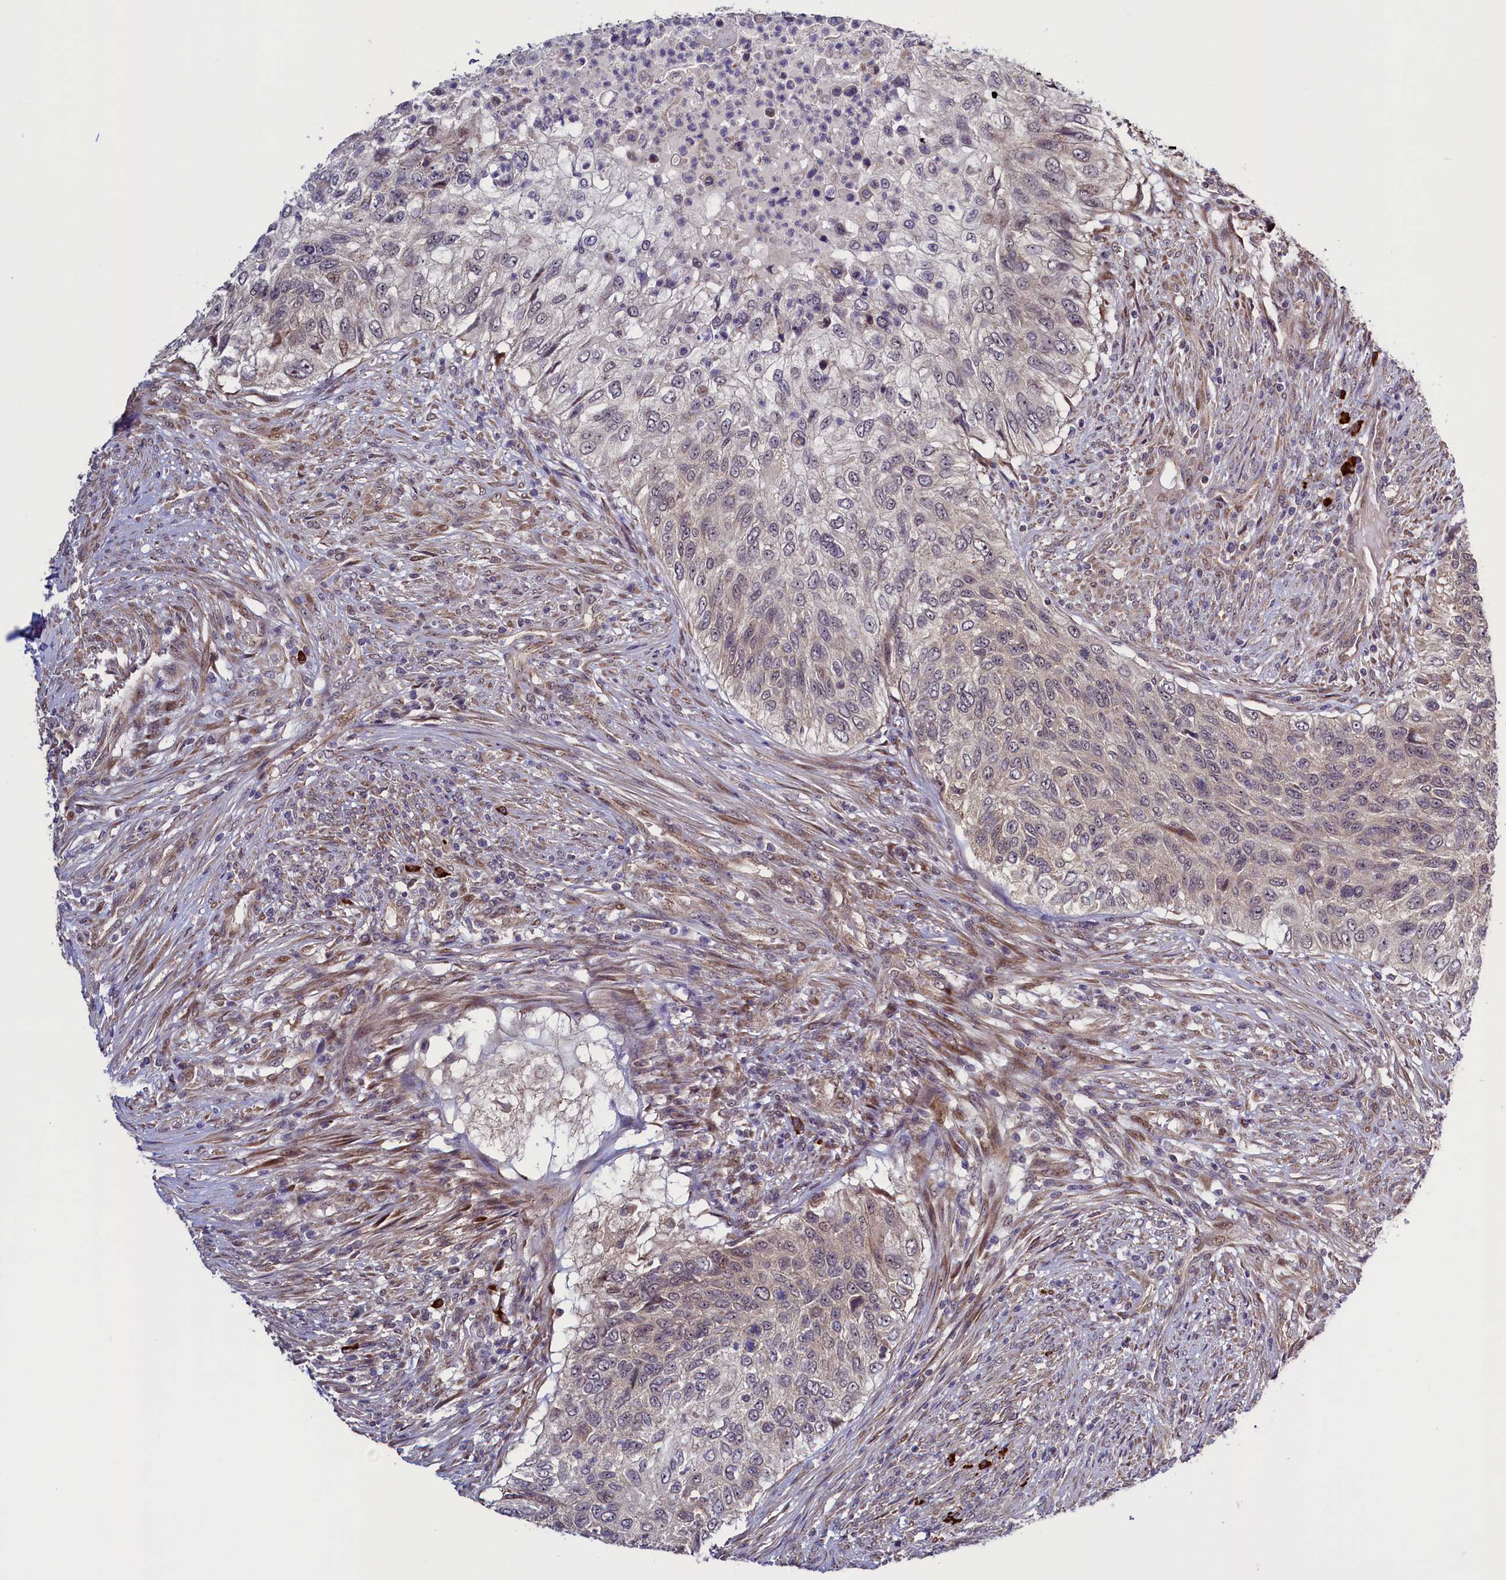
{"staining": {"intensity": "weak", "quantity": "<25%", "location": "cytoplasmic/membranous,nuclear"}, "tissue": "urothelial cancer", "cell_type": "Tumor cells", "image_type": "cancer", "snomed": [{"axis": "morphology", "description": "Urothelial carcinoma, High grade"}, {"axis": "topography", "description": "Urinary bladder"}], "caption": "The image demonstrates no staining of tumor cells in high-grade urothelial carcinoma. (Immunohistochemistry (ihc), brightfield microscopy, high magnification).", "gene": "RBFA", "patient": {"sex": "female", "age": 60}}